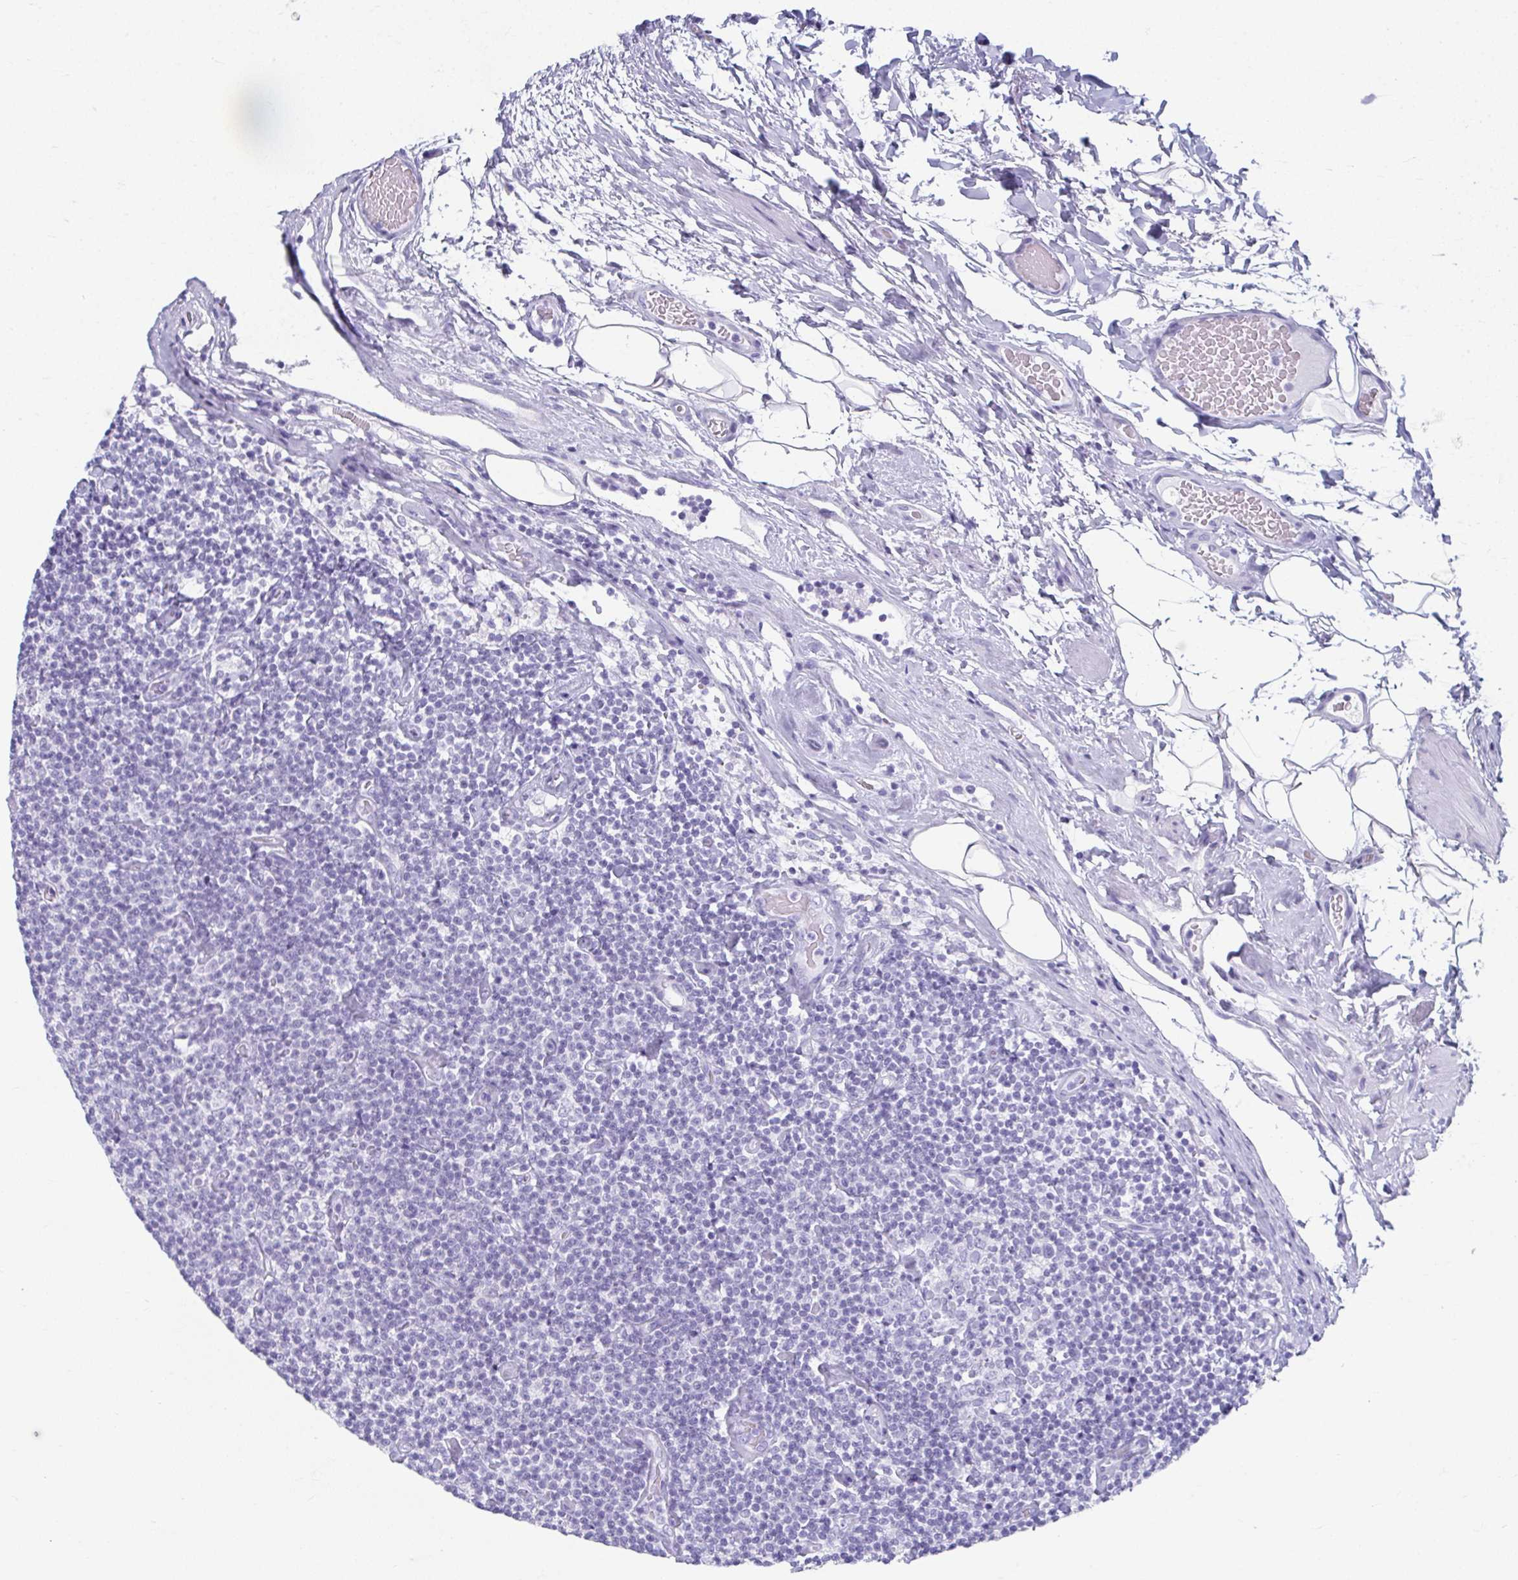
{"staining": {"intensity": "negative", "quantity": "none", "location": "none"}, "tissue": "lymphoma", "cell_type": "Tumor cells", "image_type": "cancer", "snomed": [{"axis": "morphology", "description": "Malignant lymphoma, non-Hodgkin's type, Low grade"}, {"axis": "topography", "description": "Lymph node"}], "caption": "The histopathology image demonstrates no staining of tumor cells in lymphoma.", "gene": "GHRL", "patient": {"sex": "male", "age": 81}}